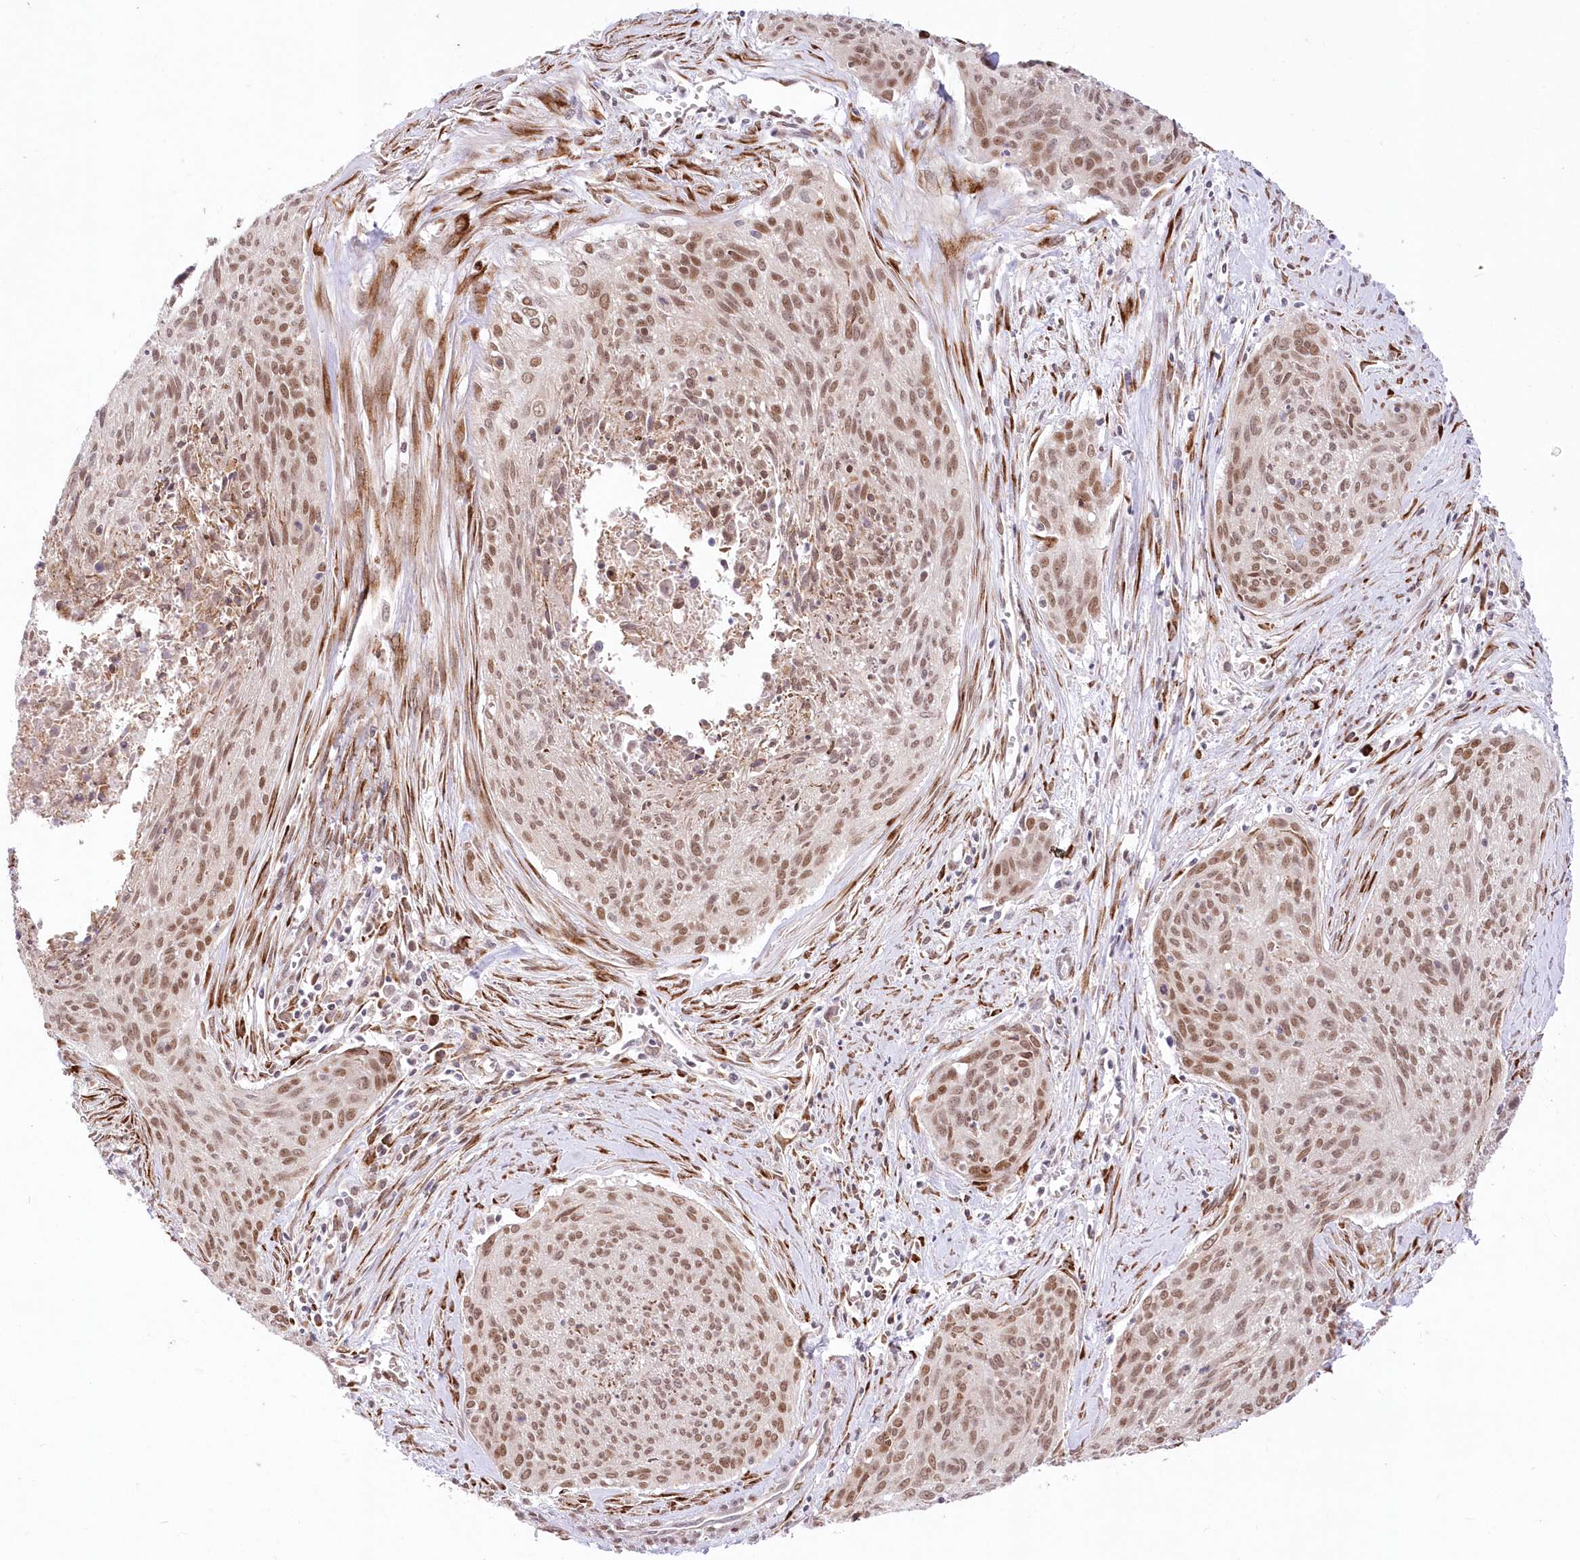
{"staining": {"intensity": "moderate", "quantity": ">75%", "location": "nuclear"}, "tissue": "cervical cancer", "cell_type": "Tumor cells", "image_type": "cancer", "snomed": [{"axis": "morphology", "description": "Squamous cell carcinoma, NOS"}, {"axis": "topography", "description": "Cervix"}], "caption": "DAB immunohistochemical staining of human cervical squamous cell carcinoma shows moderate nuclear protein expression in about >75% of tumor cells.", "gene": "LDB1", "patient": {"sex": "female", "age": 55}}